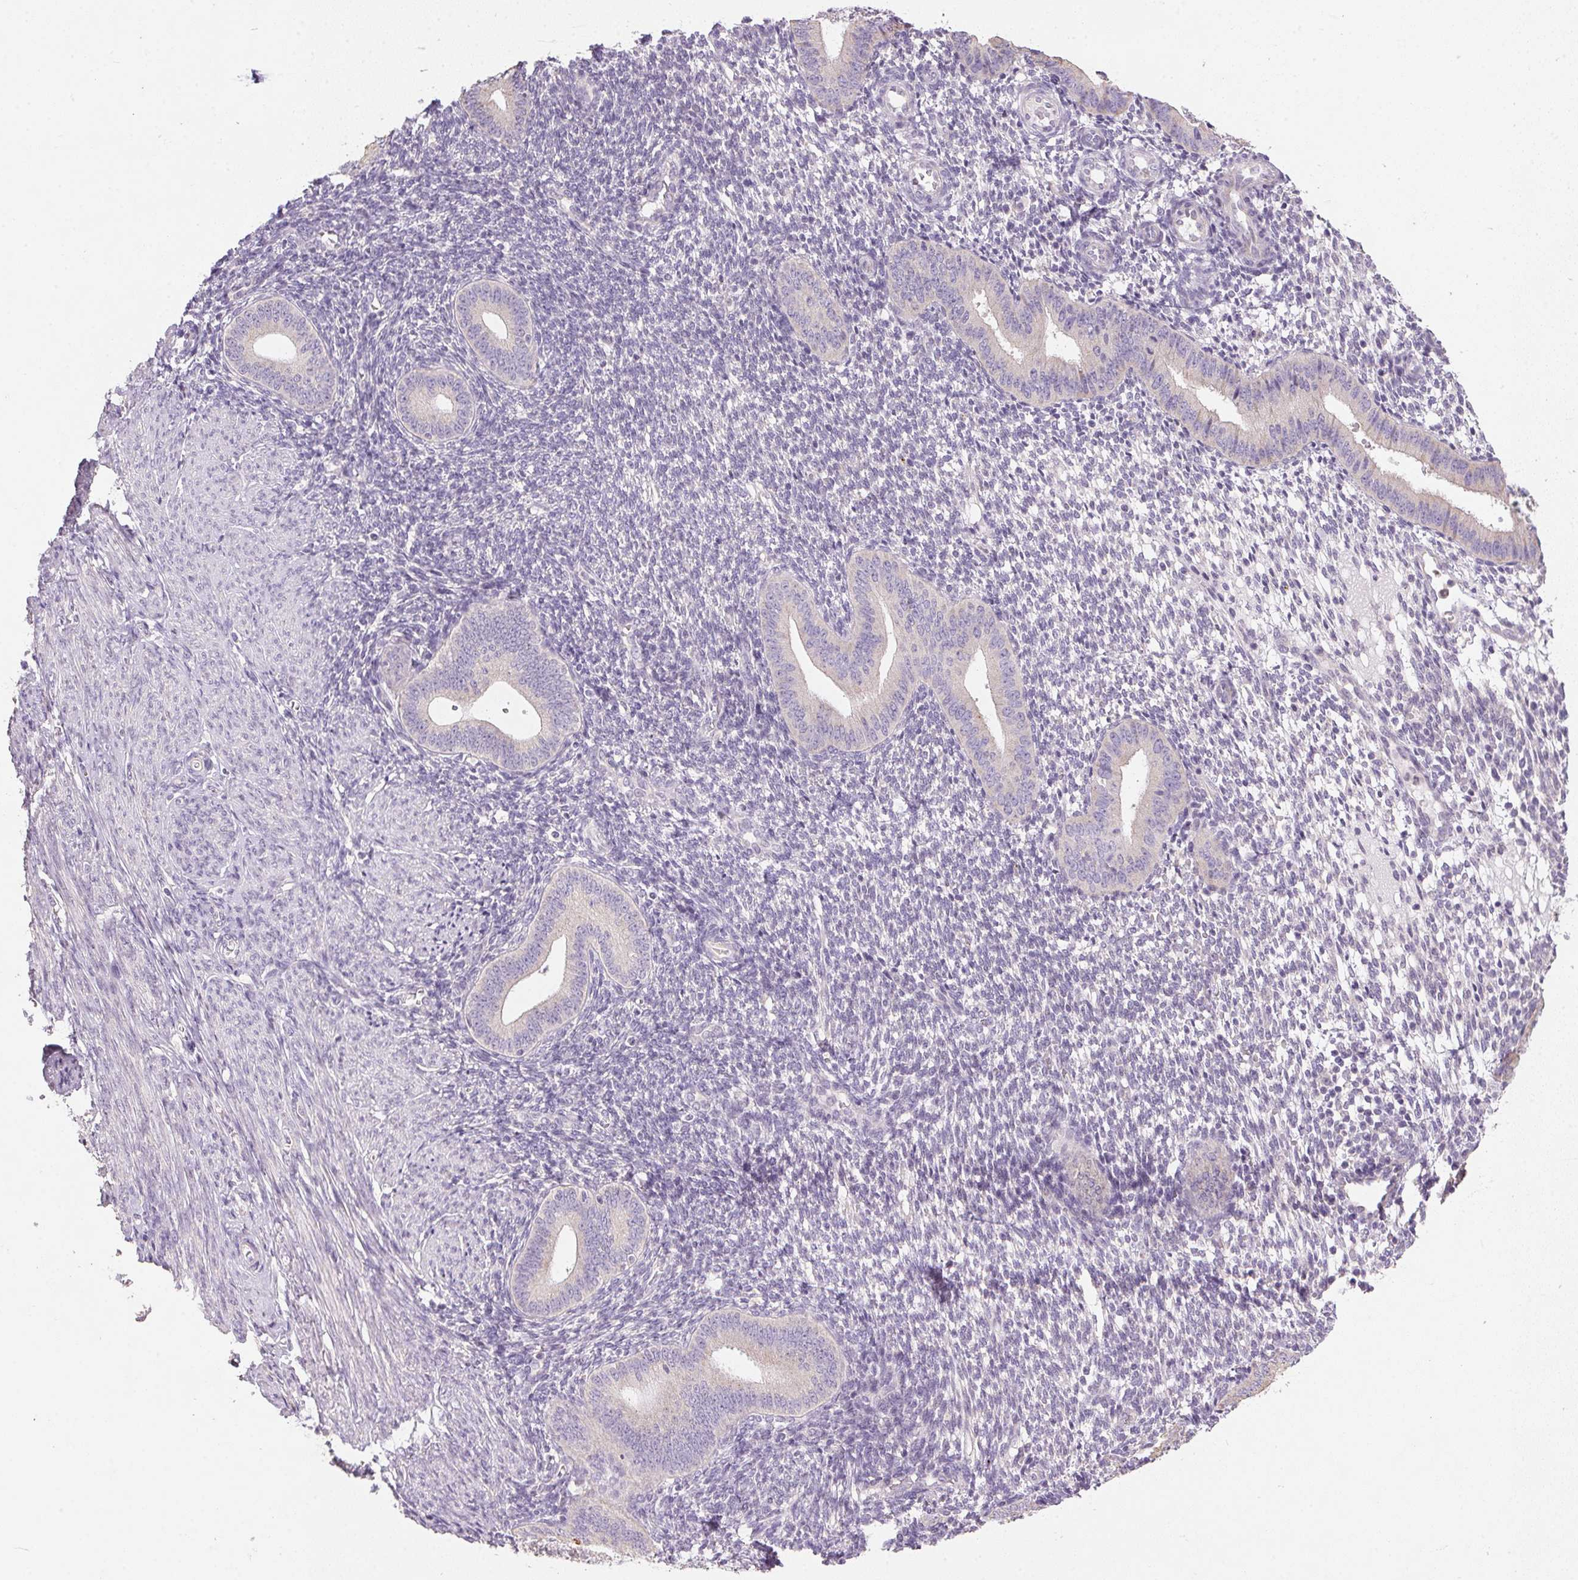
{"staining": {"intensity": "negative", "quantity": "none", "location": "none"}, "tissue": "endometrium", "cell_type": "Cells in endometrial stroma", "image_type": "normal", "snomed": [{"axis": "morphology", "description": "Normal tissue, NOS"}, {"axis": "topography", "description": "Endometrium"}], "caption": "Micrograph shows no significant protein expression in cells in endometrial stroma of normal endometrium. (IHC, brightfield microscopy, high magnification).", "gene": "SPACA9", "patient": {"sex": "female", "age": 40}}